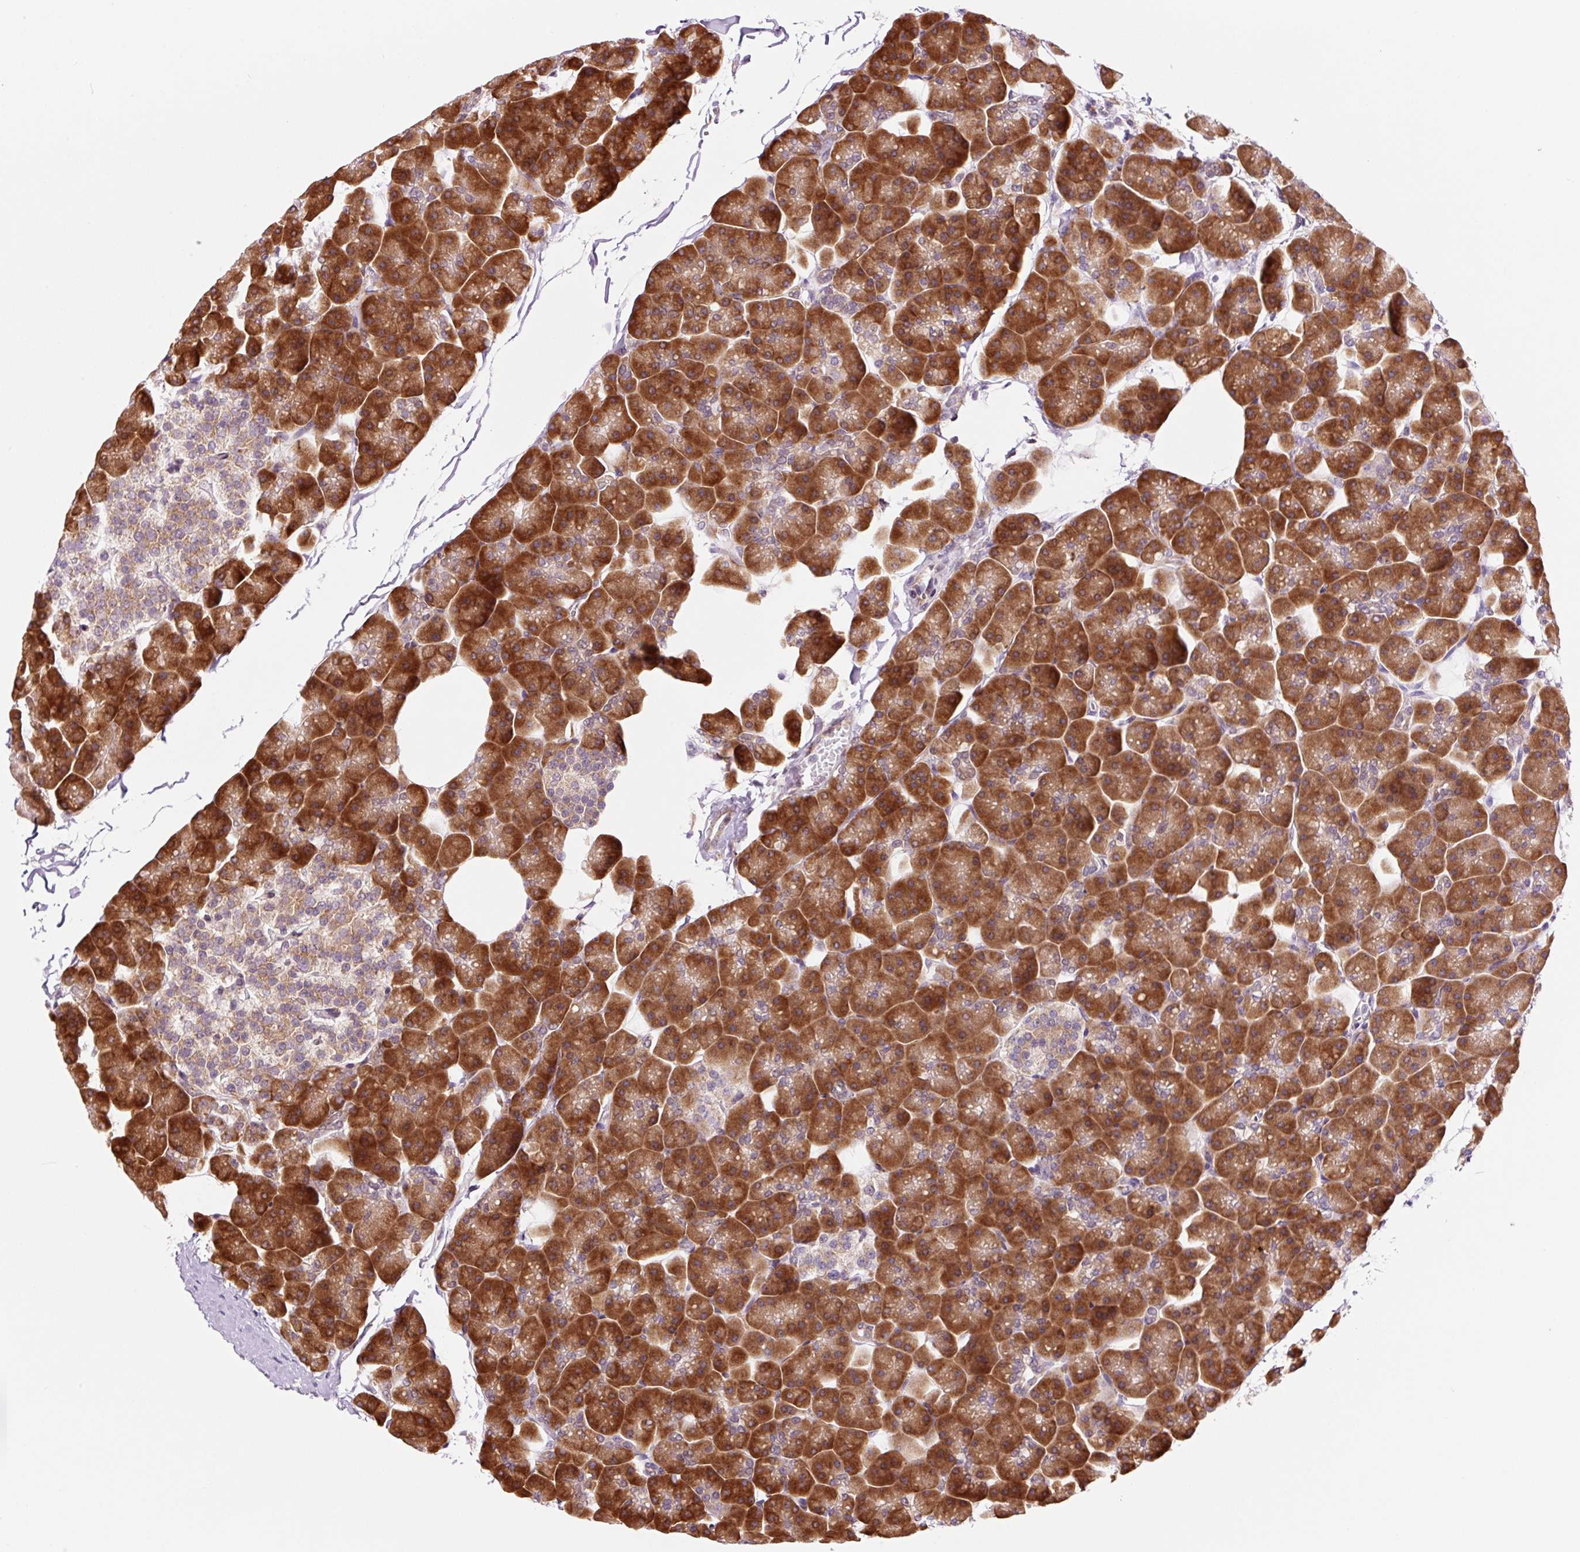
{"staining": {"intensity": "strong", "quantity": ">75%", "location": "cytoplasmic/membranous"}, "tissue": "pancreas", "cell_type": "Exocrine glandular cells", "image_type": "normal", "snomed": [{"axis": "morphology", "description": "Normal tissue, NOS"}, {"axis": "topography", "description": "Pancreas"}], "caption": "Human pancreas stained for a protein (brown) displays strong cytoplasmic/membranous positive staining in about >75% of exocrine glandular cells.", "gene": "RPL41", "patient": {"sex": "male", "age": 35}}